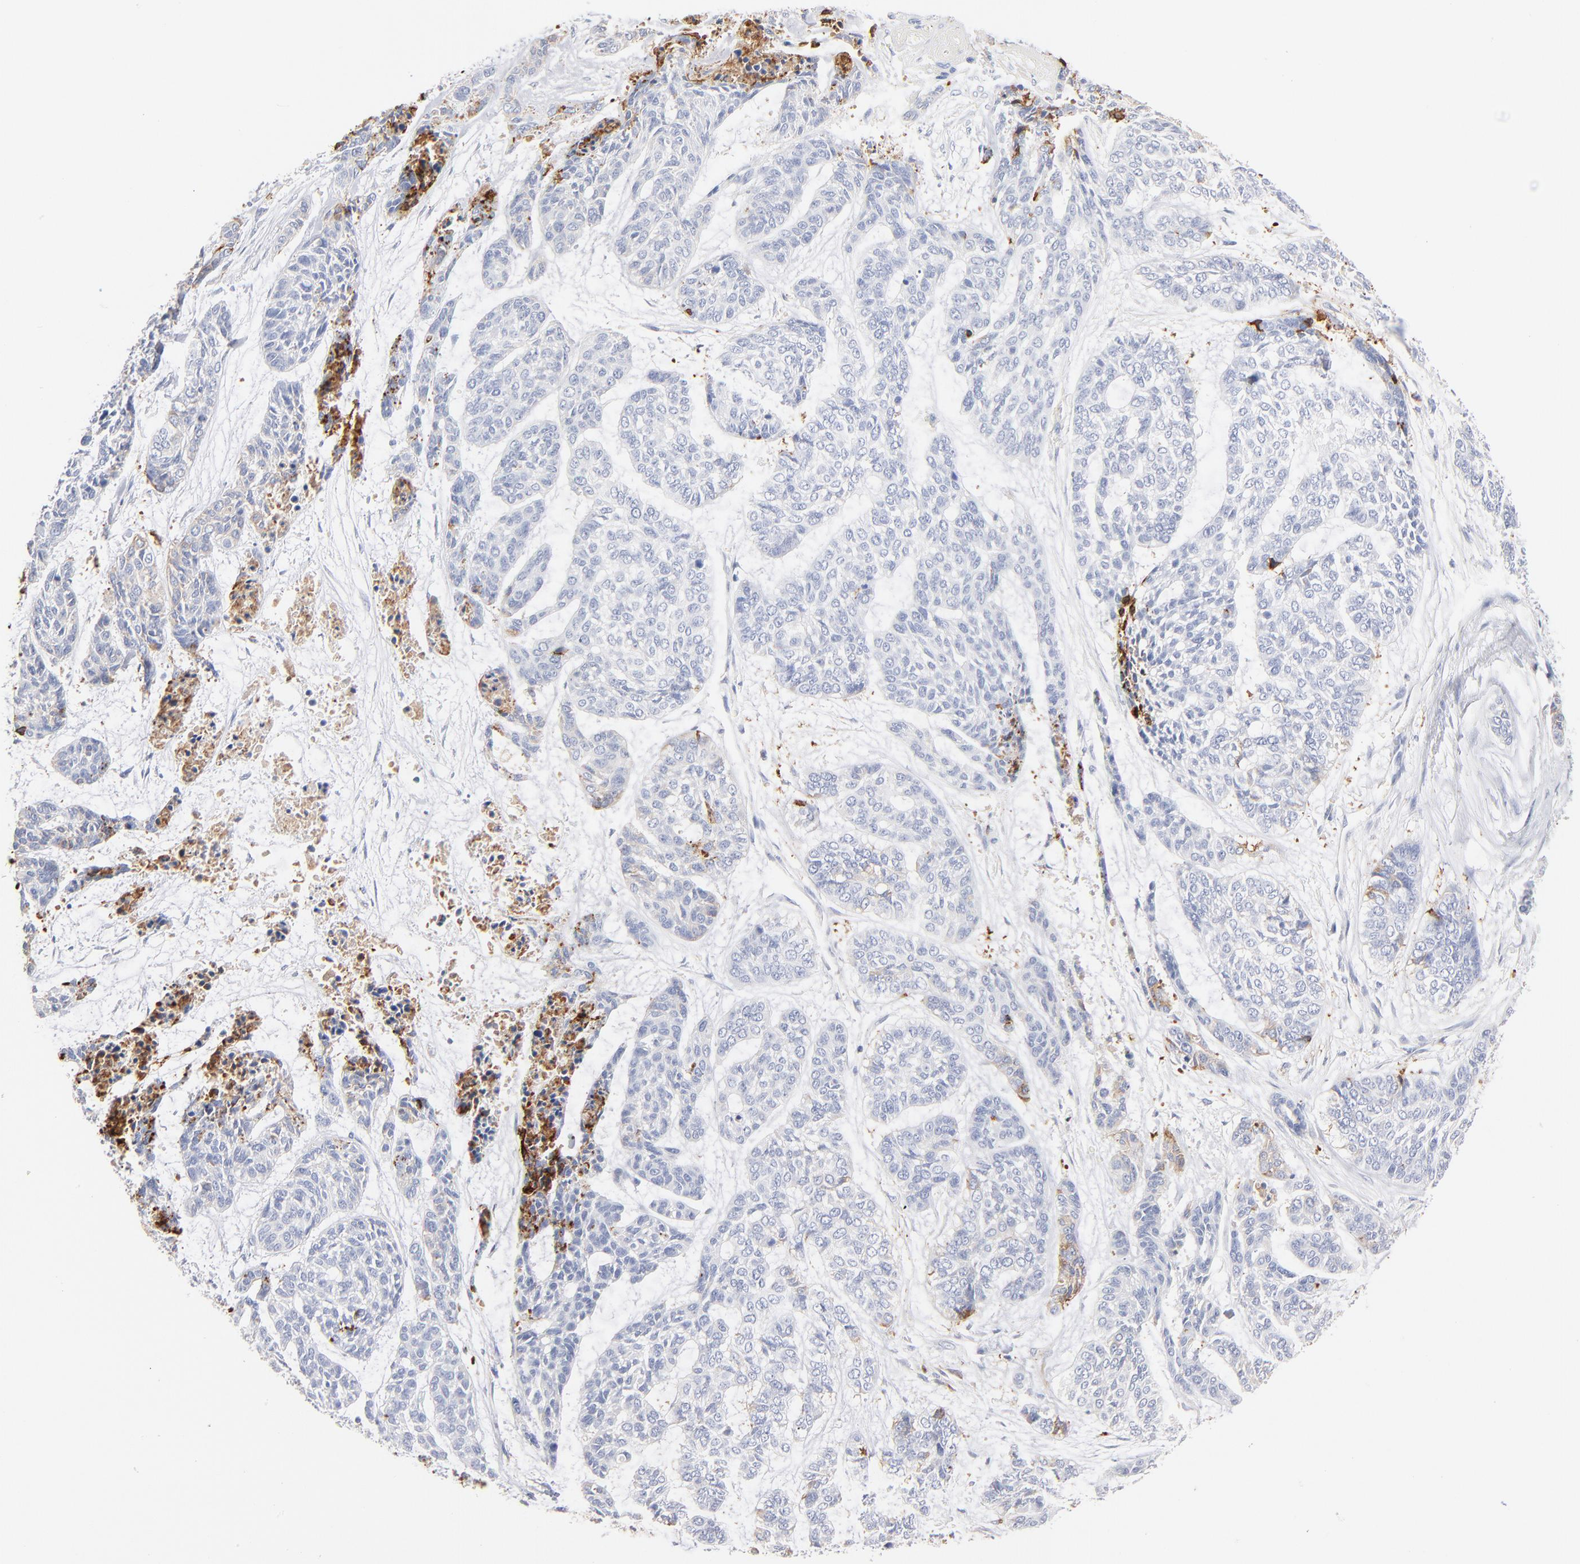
{"staining": {"intensity": "negative", "quantity": "none", "location": "none"}, "tissue": "skin cancer", "cell_type": "Tumor cells", "image_type": "cancer", "snomed": [{"axis": "morphology", "description": "Basal cell carcinoma"}, {"axis": "topography", "description": "Skin"}], "caption": "A high-resolution image shows immunohistochemistry staining of skin cancer (basal cell carcinoma), which exhibits no significant positivity in tumor cells. (DAB (3,3'-diaminobenzidine) immunohistochemistry (IHC), high magnification).", "gene": "APOH", "patient": {"sex": "female", "age": 64}}